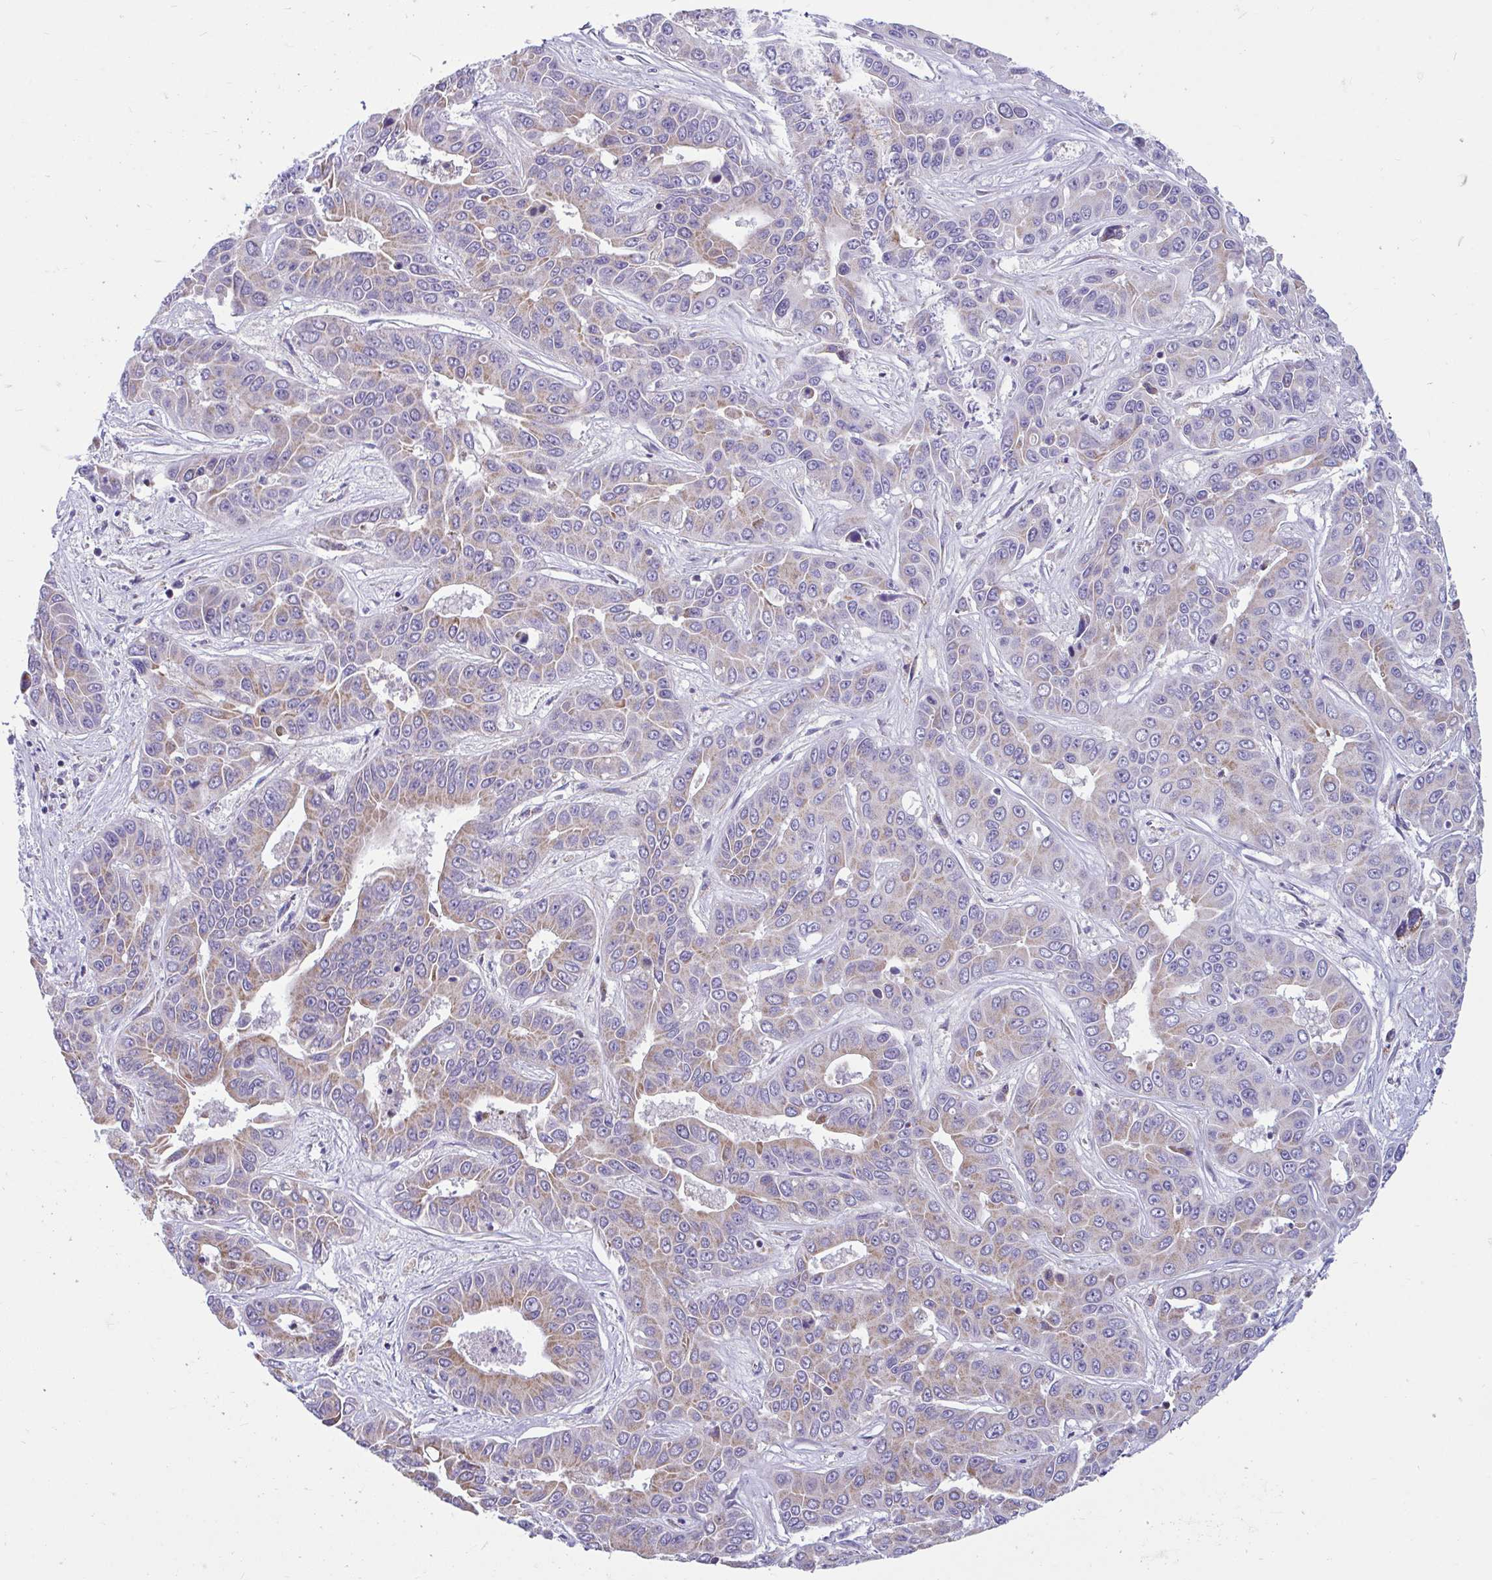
{"staining": {"intensity": "weak", "quantity": ">75%", "location": "cytoplasmic/membranous"}, "tissue": "liver cancer", "cell_type": "Tumor cells", "image_type": "cancer", "snomed": [{"axis": "morphology", "description": "Cholangiocarcinoma"}, {"axis": "topography", "description": "Liver"}], "caption": "This is an image of immunohistochemistry staining of liver cancer, which shows weak positivity in the cytoplasmic/membranous of tumor cells.", "gene": "OR13A1", "patient": {"sex": "female", "age": 52}}